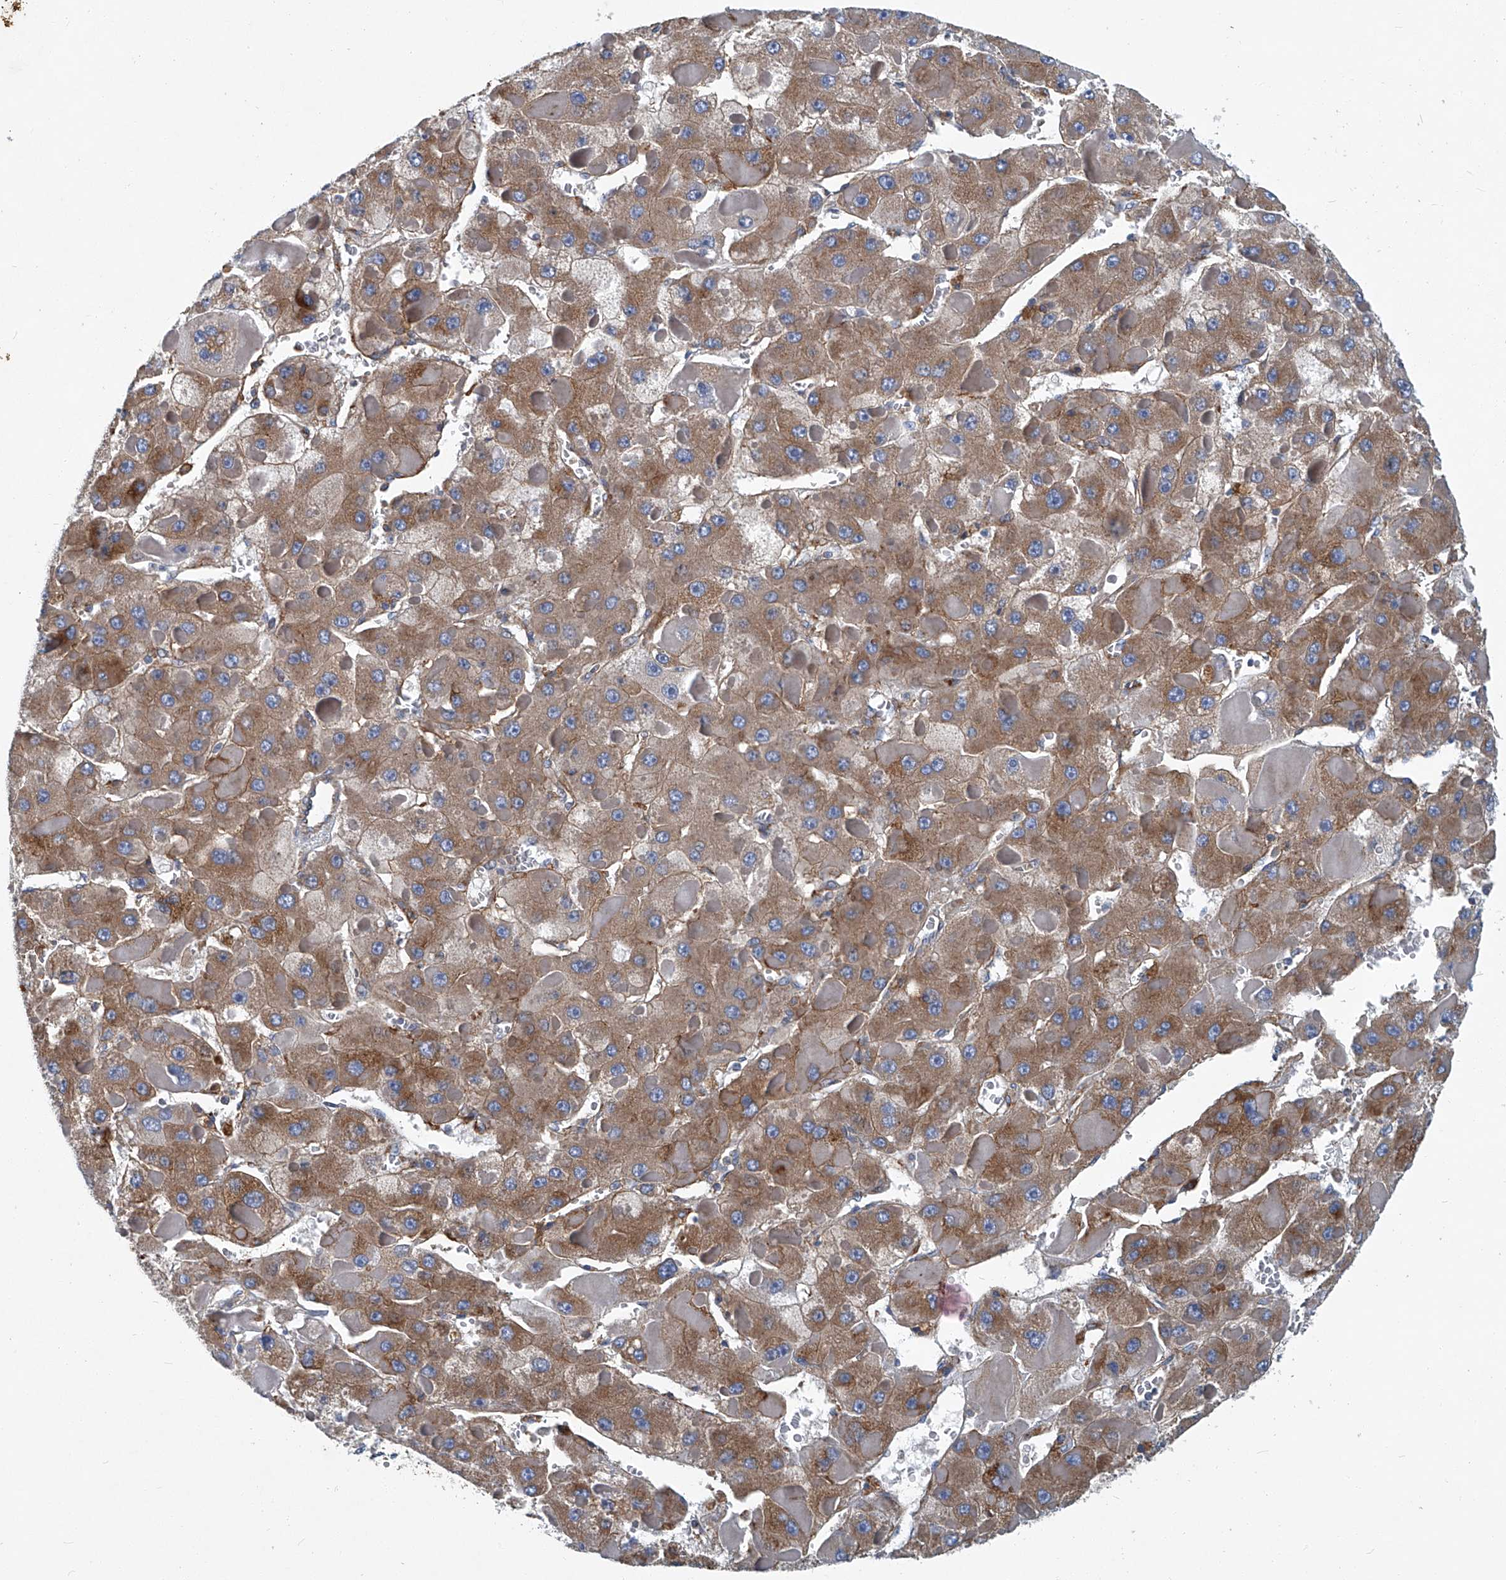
{"staining": {"intensity": "moderate", "quantity": ">75%", "location": "cytoplasmic/membranous"}, "tissue": "liver cancer", "cell_type": "Tumor cells", "image_type": "cancer", "snomed": [{"axis": "morphology", "description": "Carcinoma, Hepatocellular, NOS"}, {"axis": "topography", "description": "Liver"}], "caption": "High-magnification brightfield microscopy of liver cancer (hepatocellular carcinoma) stained with DAB (3,3'-diaminobenzidine) (brown) and counterstained with hematoxylin (blue). tumor cells exhibit moderate cytoplasmic/membranous expression is appreciated in about>75% of cells.", "gene": "PIGH", "patient": {"sex": "female", "age": 73}}